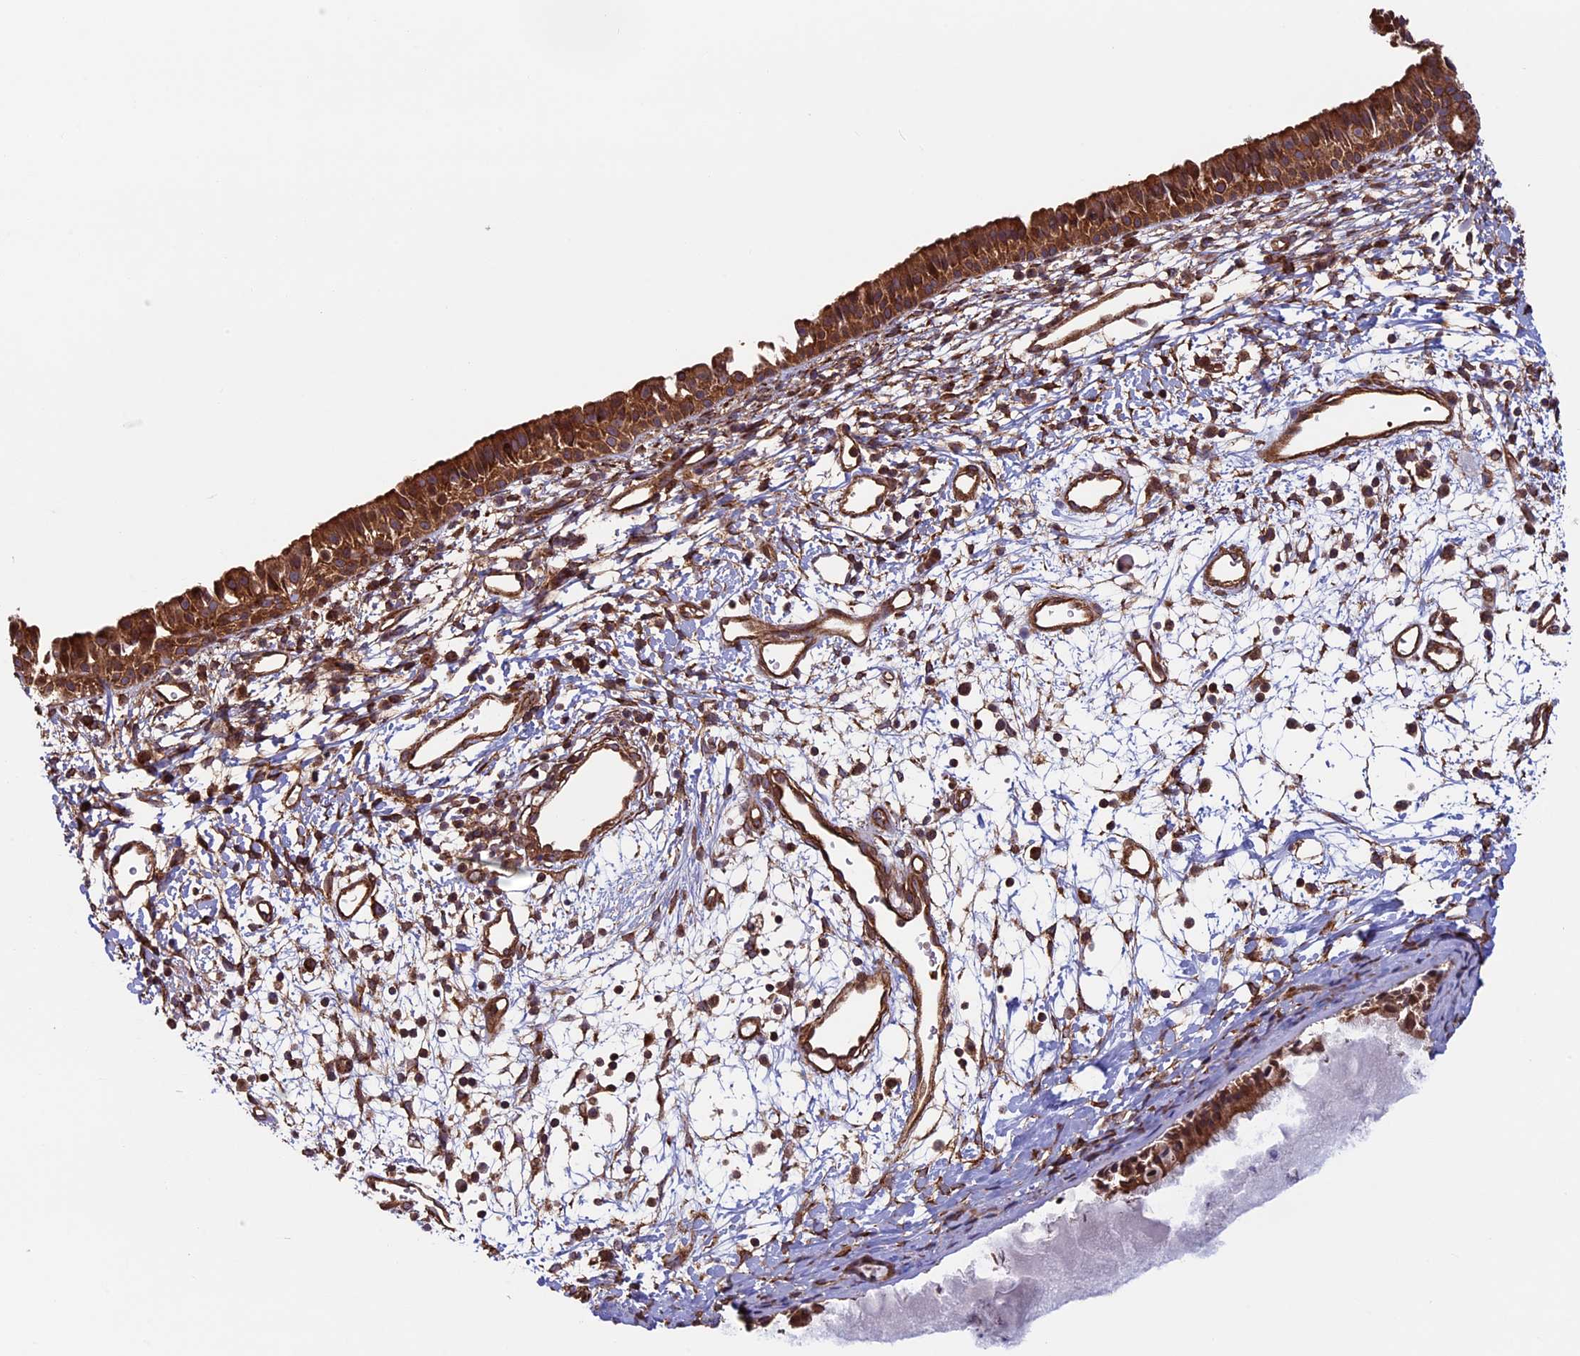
{"staining": {"intensity": "strong", "quantity": ">75%", "location": "cytoplasmic/membranous"}, "tissue": "nasopharynx", "cell_type": "Respiratory epithelial cells", "image_type": "normal", "snomed": [{"axis": "morphology", "description": "Normal tissue, NOS"}, {"axis": "topography", "description": "Nasopharynx"}], "caption": "Nasopharynx stained with a brown dye exhibits strong cytoplasmic/membranous positive positivity in approximately >75% of respiratory epithelial cells.", "gene": "CCDC8", "patient": {"sex": "male", "age": 22}}